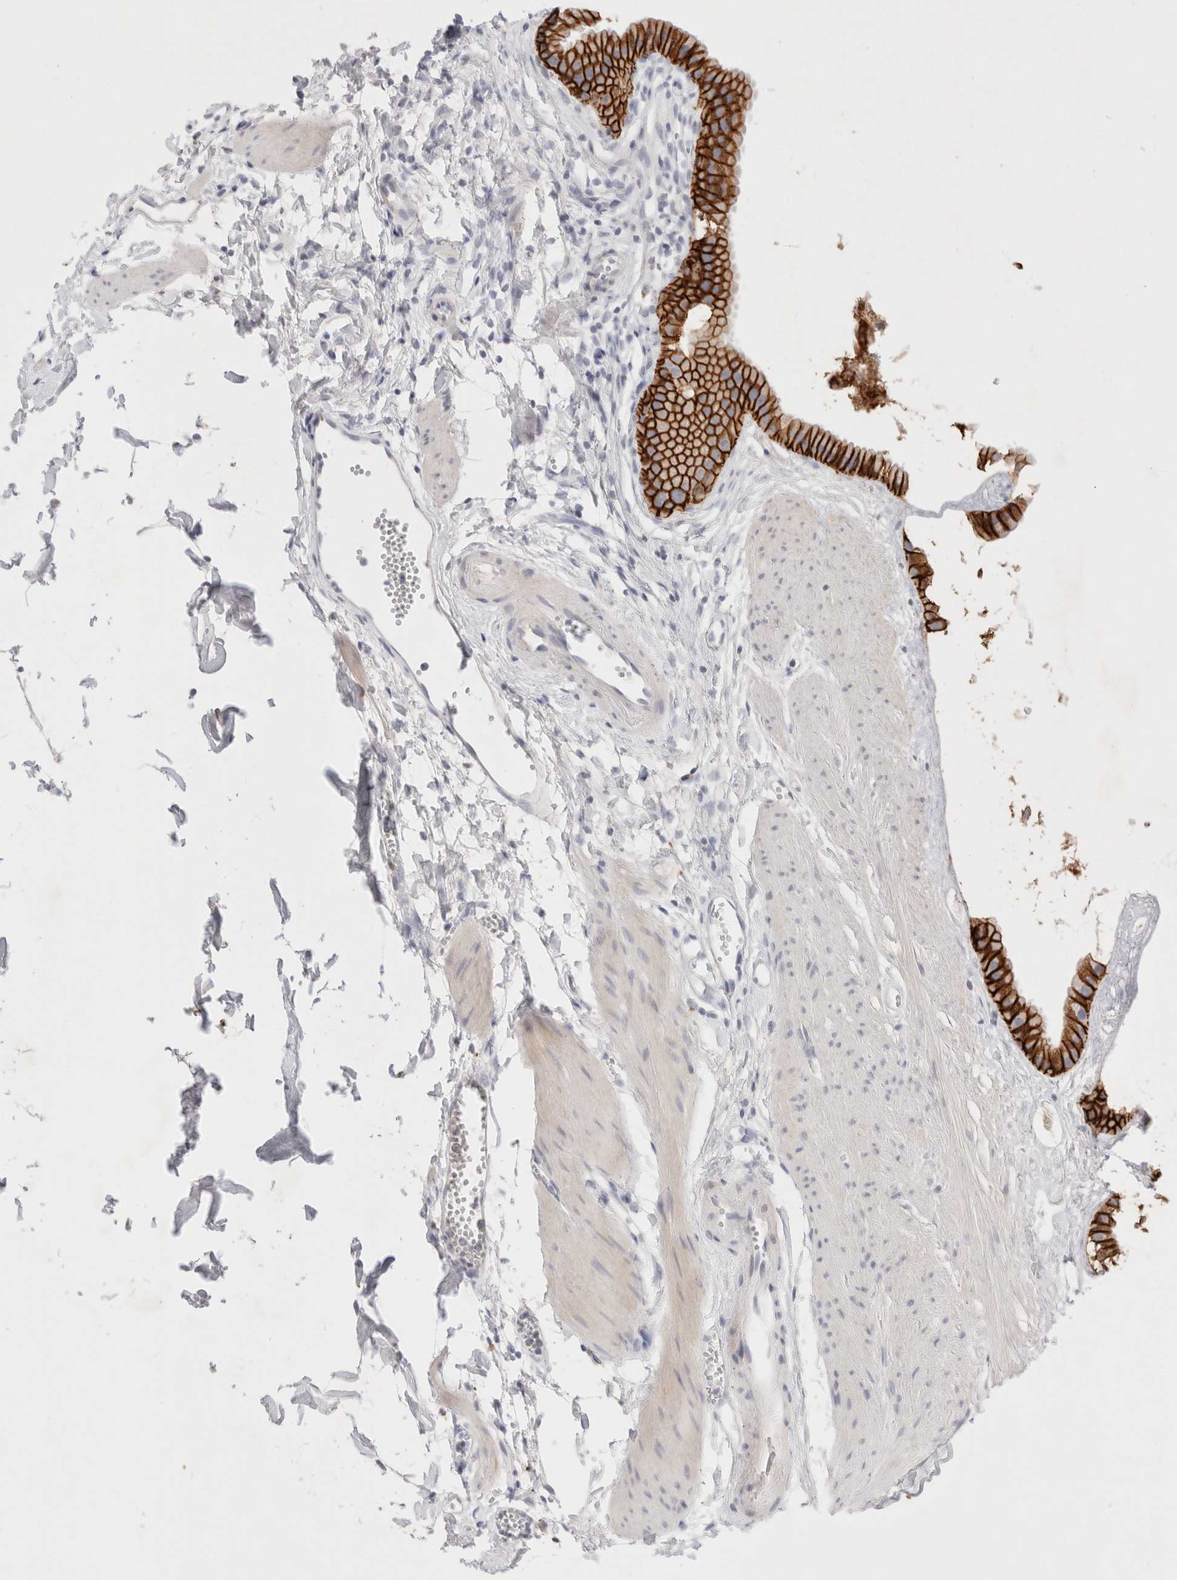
{"staining": {"intensity": "strong", "quantity": ">75%", "location": "cytoplasmic/membranous"}, "tissue": "gallbladder", "cell_type": "Glandular cells", "image_type": "normal", "snomed": [{"axis": "morphology", "description": "Normal tissue, NOS"}, {"axis": "topography", "description": "Gallbladder"}], "caption": "Immunohistochemistry (IHC) of normal human gallbladder exhibits high levels of strong cytoplasmic/membranous expression in about >75% of glandular cells.", "gene": "EPCAM", "patient": {"sex": "female", "age": 64}}